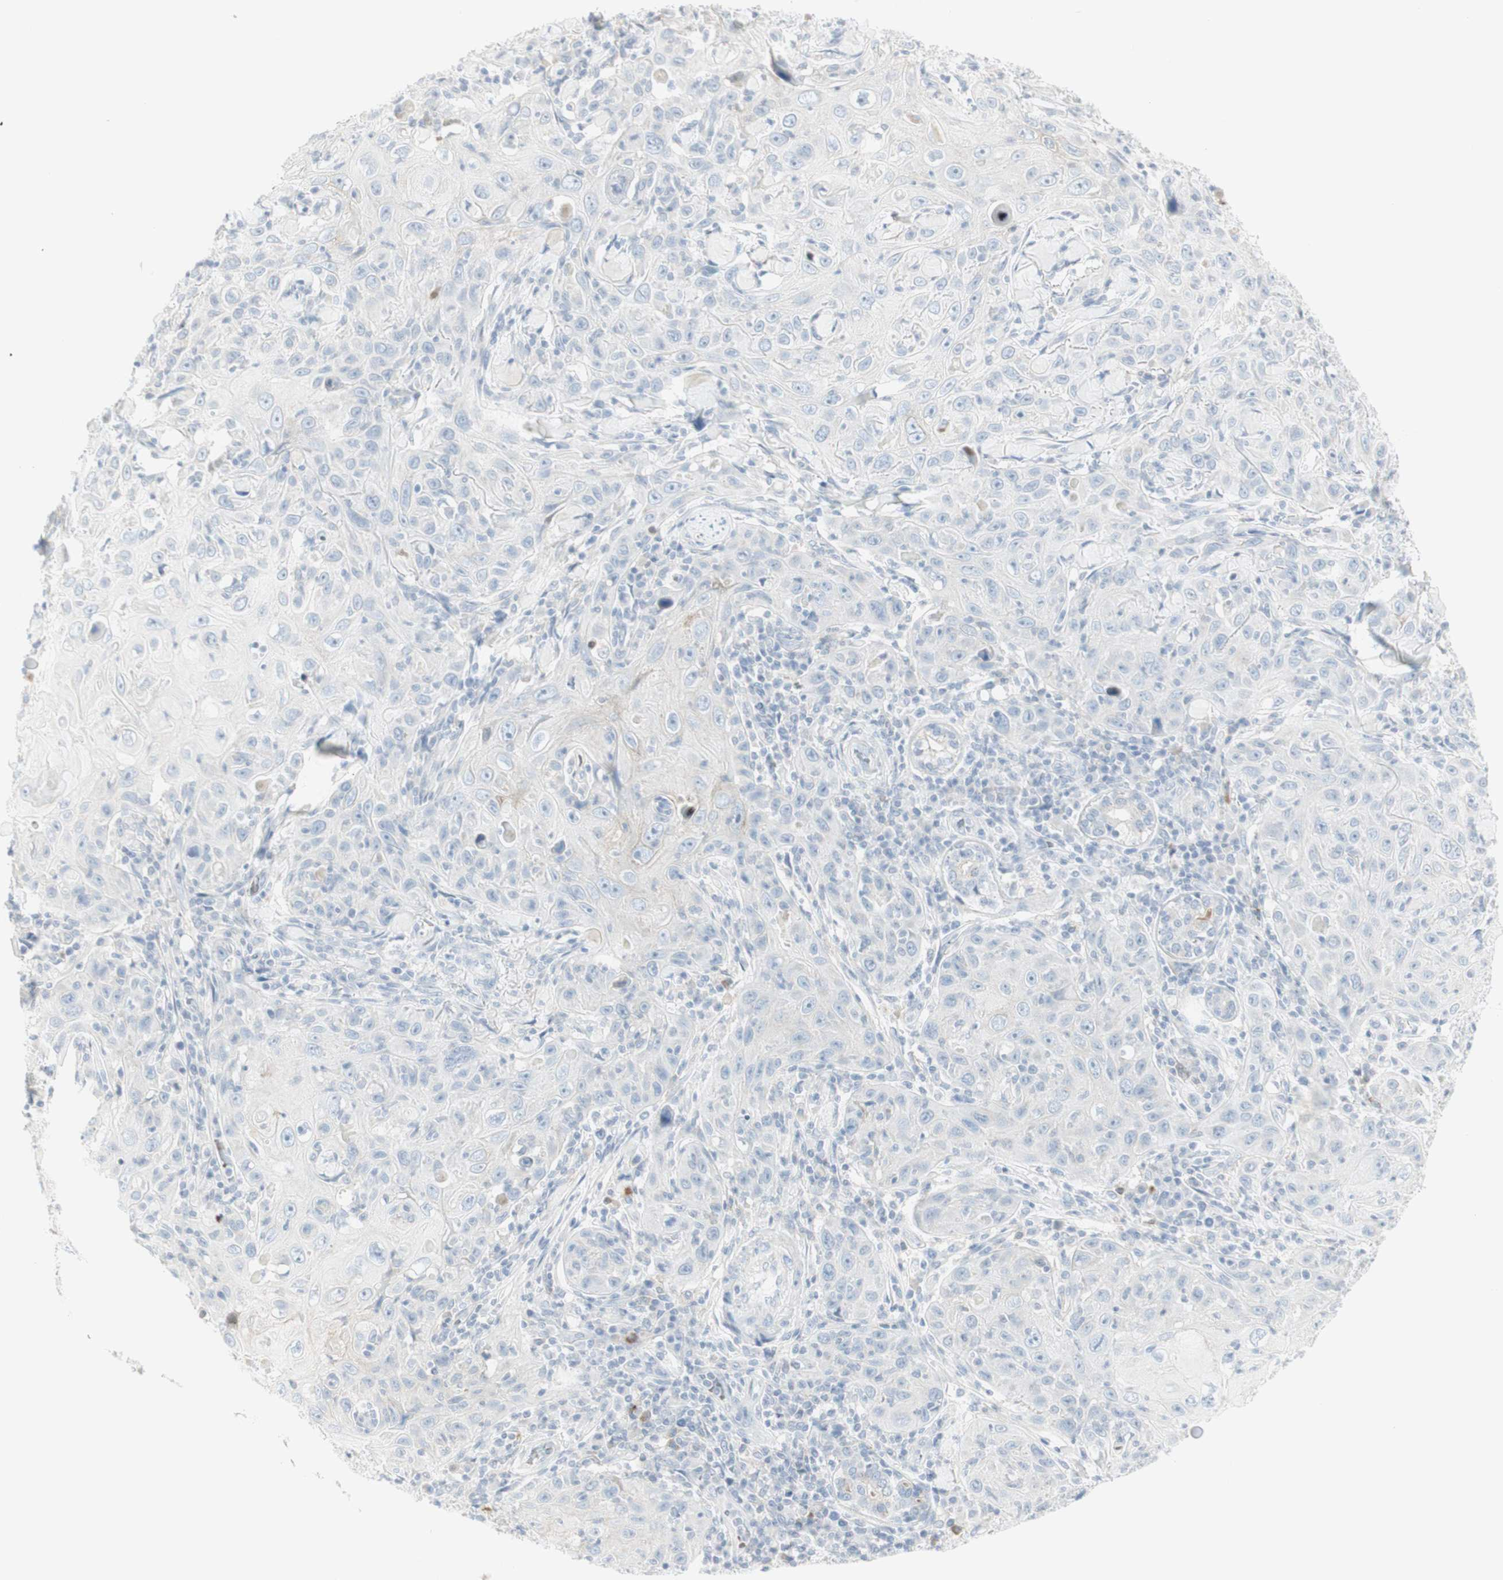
{"staining": {"intensity": "negative", "quantity": "none", "location": "none"}, "tissue": "skin cancer", "cell_type": "Tumor cells", "image_type": "cancer", "snomed": [{"axis": "morphology", "description": "Squamous cell carcinoma, NOS"}, {"axis": "topography", "description": "Skin"}], "caption": "Immunohistochemical staining of human skin cancer displays no significant staining in tumor cells.", "gene": "MDK", "patient": {"sex": "female", "age": 88}}